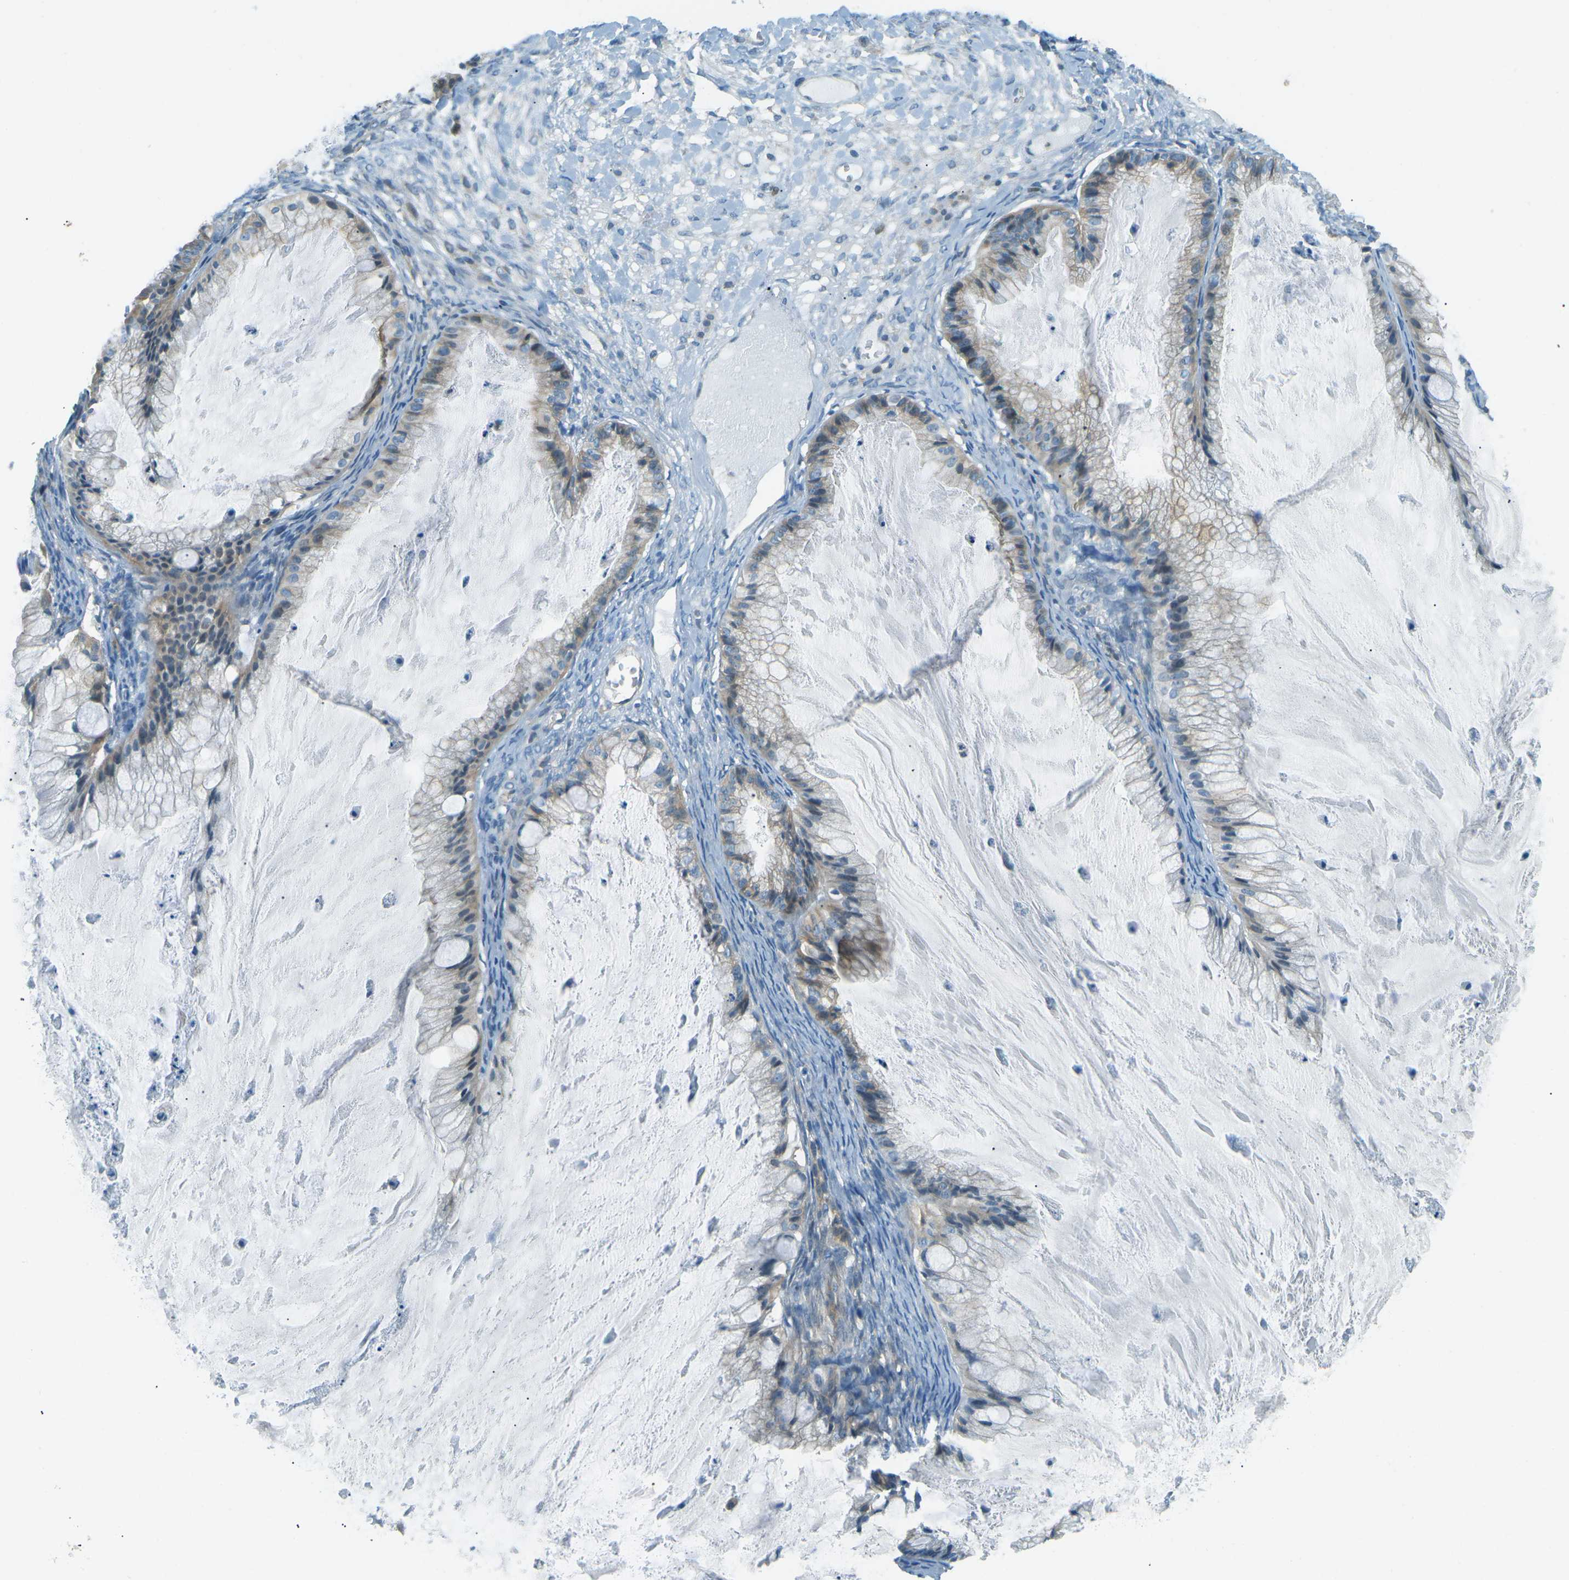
{"staining": {"intensity": "weak", "quantity": "<25%", "location": "cytoplasmic/membranous"}, "tissue": "ovarian cancer", "cell_type": "Tumor cells", "image_type": "cancer", "snomed": [{"axis": "morphology", "description": "Cystadenocarcinoma, mucinous, NOS"}, {"axis": "topography", "description": "Ovary"}], "caption": "This is a histopathology image of immunohistochemistry (IHC) staining of ovarian cancer (mucinous cystadenocarcinoma), which shows no positivity in tumor cells.", "gene": "ZNF367", "patient": {"sex": "female", "age": 57}}